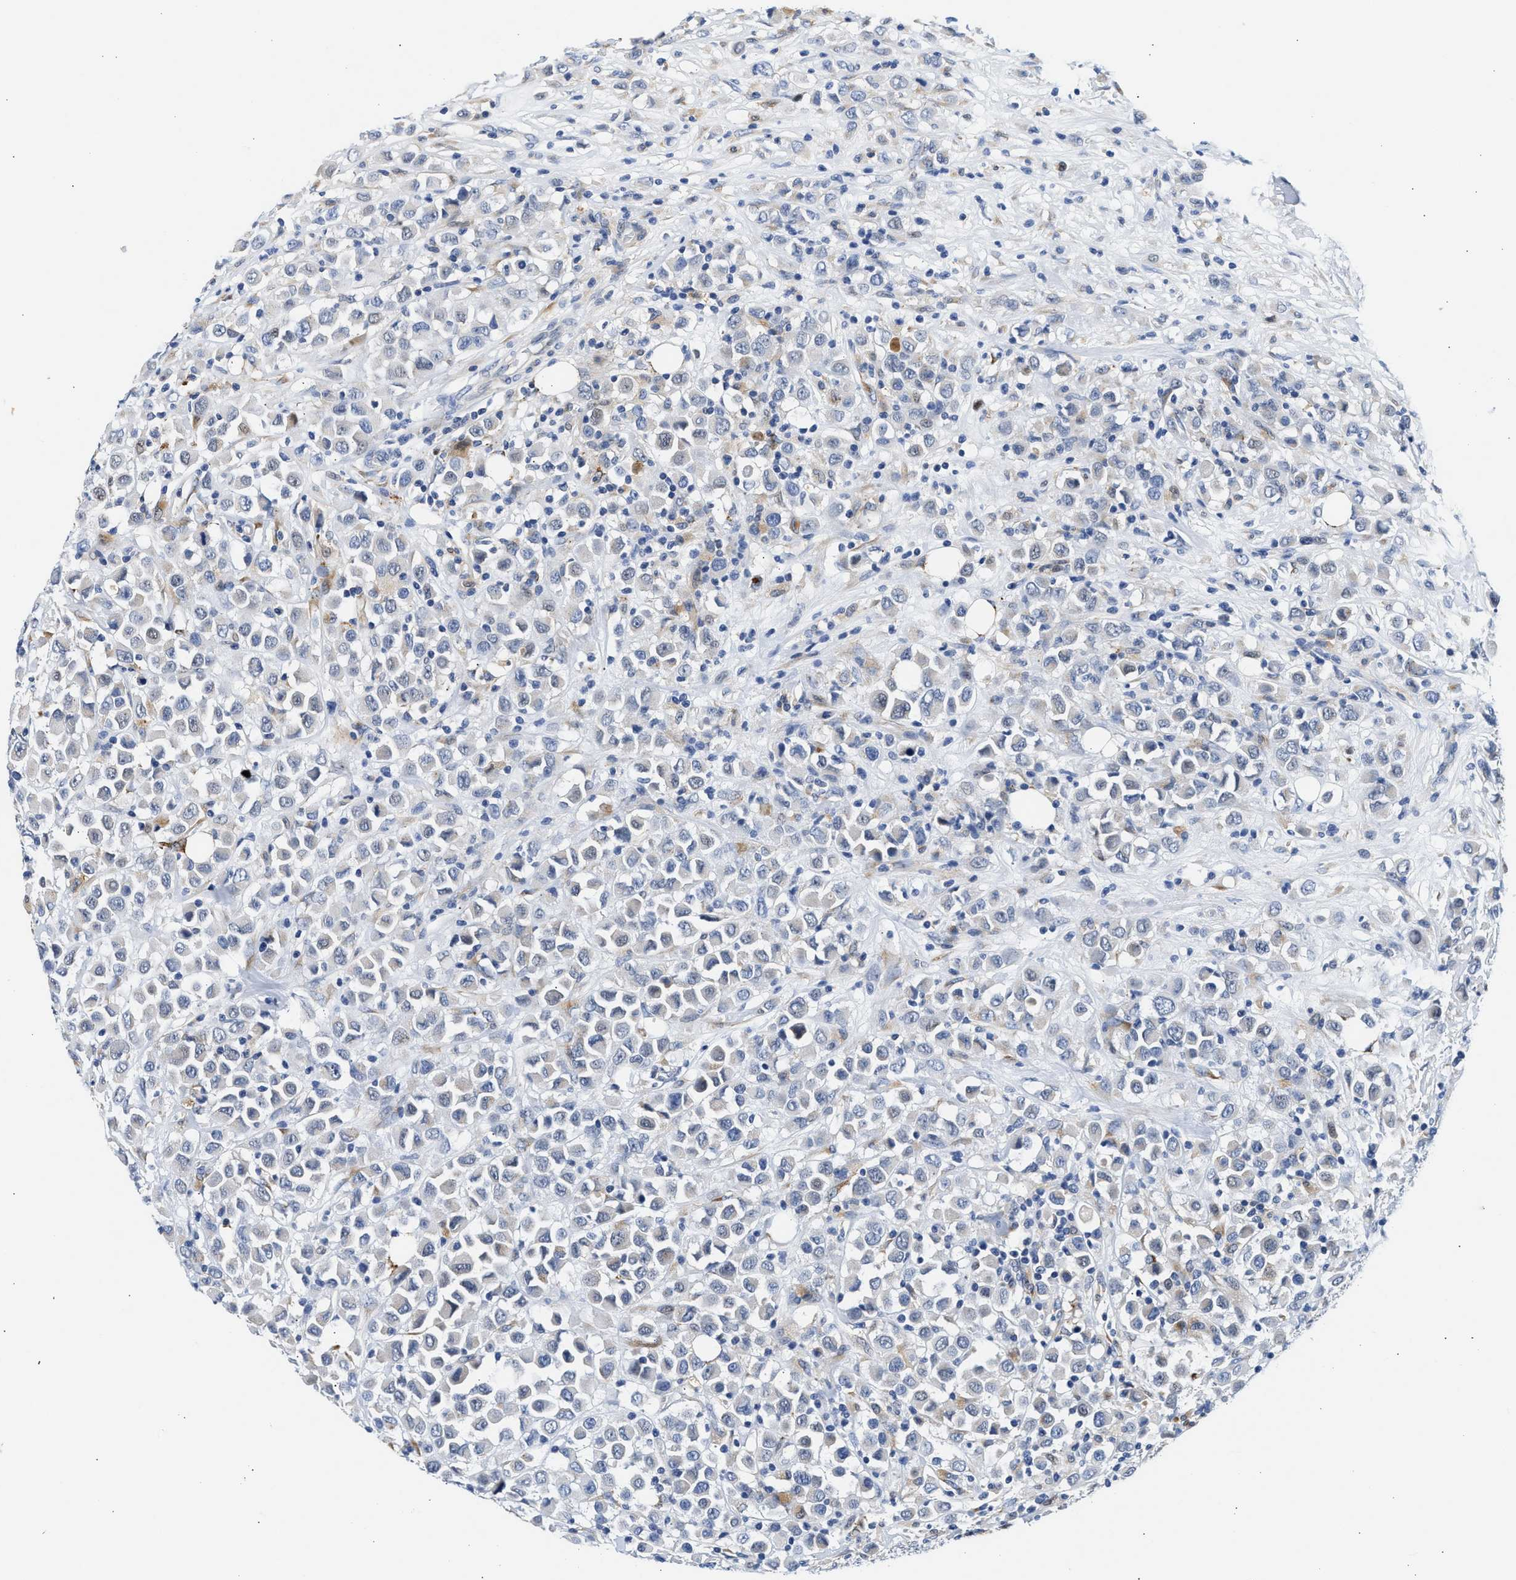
{"staining": {"intensity": "negative", "quantity": "none", "location": "none"}, "tissue": "breast cancer", "cell_type": "Tumor cells", "image_type": "cancer", "snomed": [{"axis": "morphology", "description": "Duct carcinoma"}, {"axis": "topography", "description": "Breast"}], "caption": "Immunohistochemistry (IHC) of human breast cancer (infiltrating ductal carcinoma) reveals no positivity in tumor cells.", "gene": "PPM1L", "patient": {"sex": "female", "age": 61}}